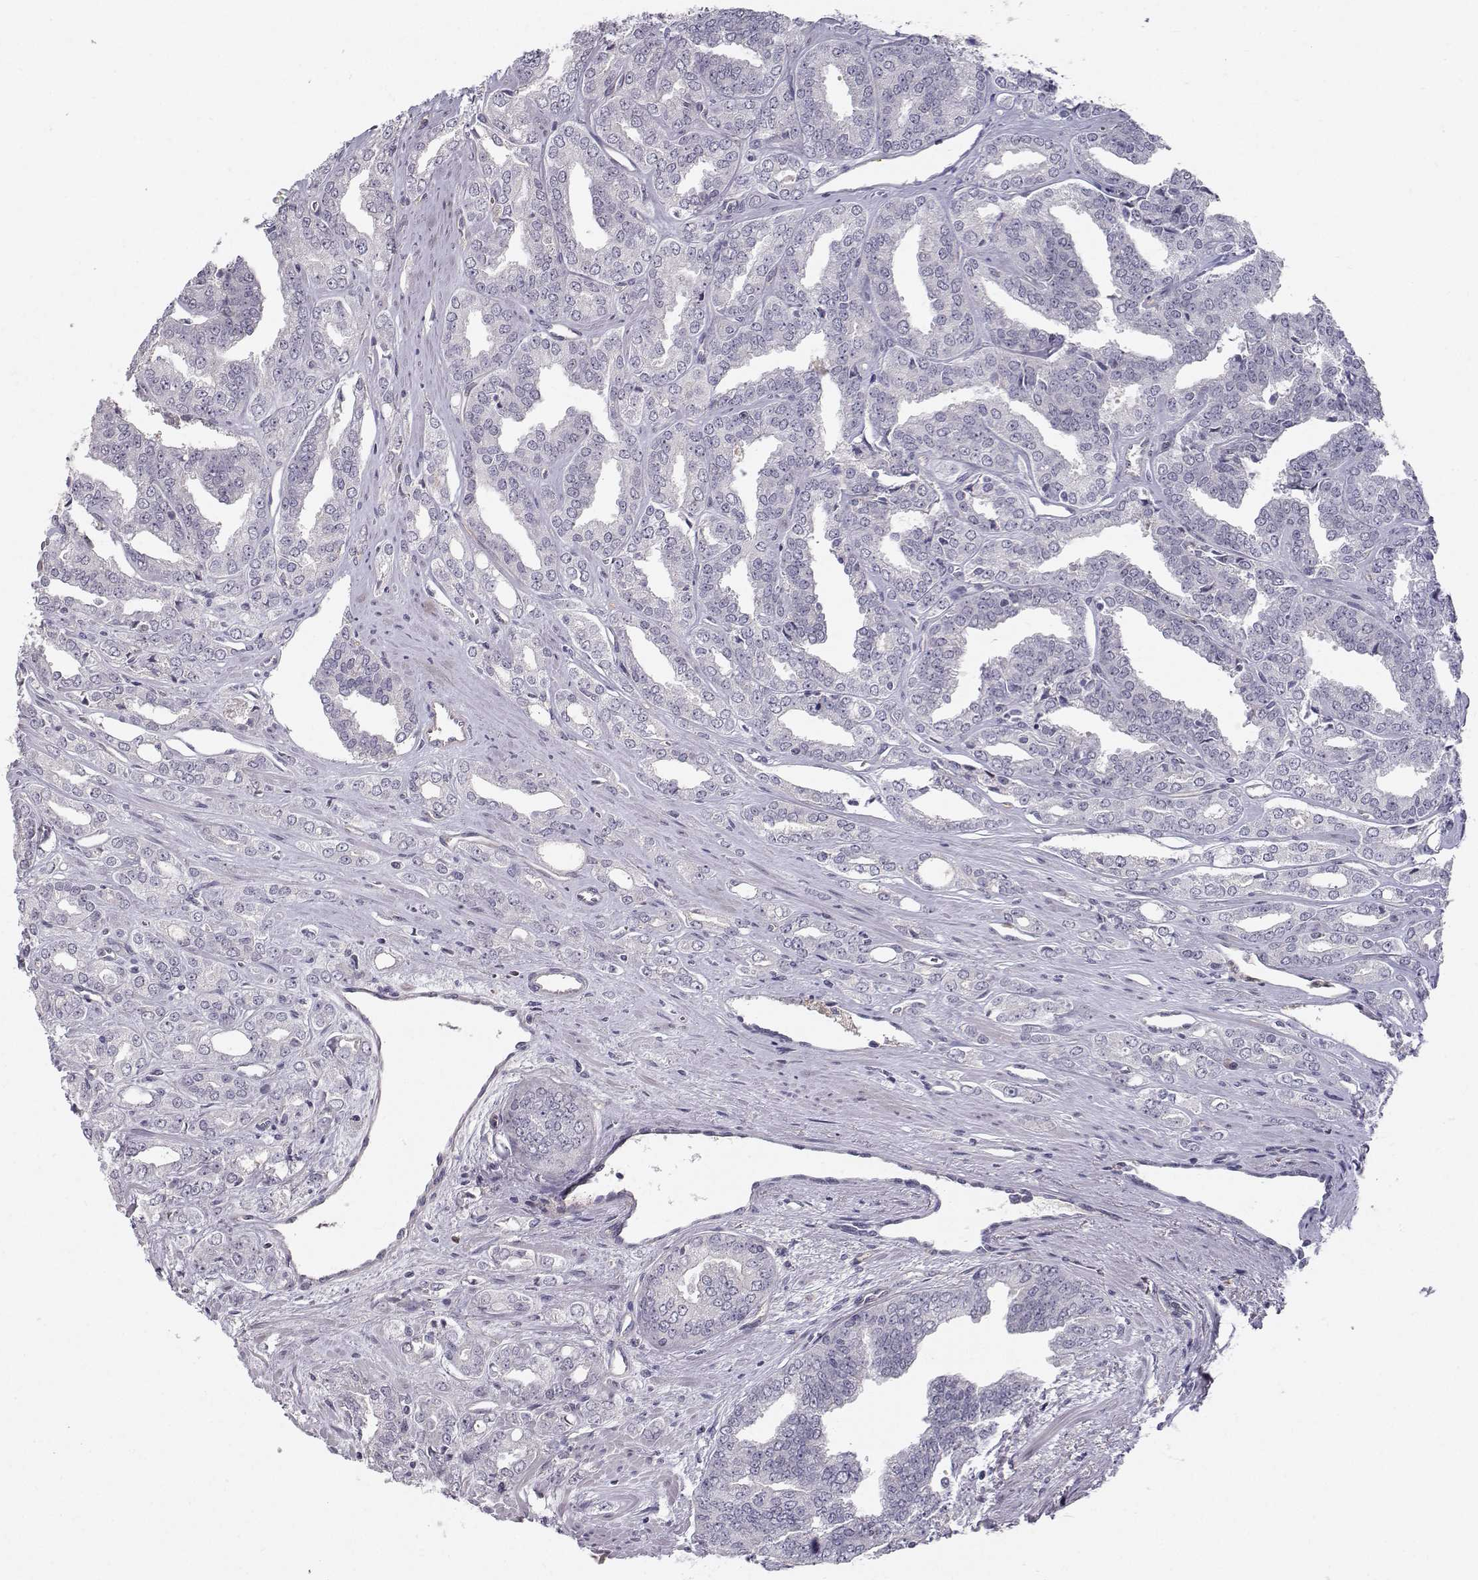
{"staining": {"intensity": "negative", "quantity": "none", "location": "none"}, "tissue": "prostate cancer", "cell_type": "Tumor cells", "image_type": "cancer", "snomed": [{"axis": "morphology", "description": "Adenocarcinoma, NOS"}, {"axis": "morphology", "description": "Adenocarcinoma, High grade"}, {"axis": "topography", "description": "Prostate"}], "caption": "A high-resolution micrograph shows IHC staining of adenocarcinoma (prostate), which exhibits no significant staining in tumor cells.", "gene": "OPRD1", "patient": {"sex": "male", "age": 70}}